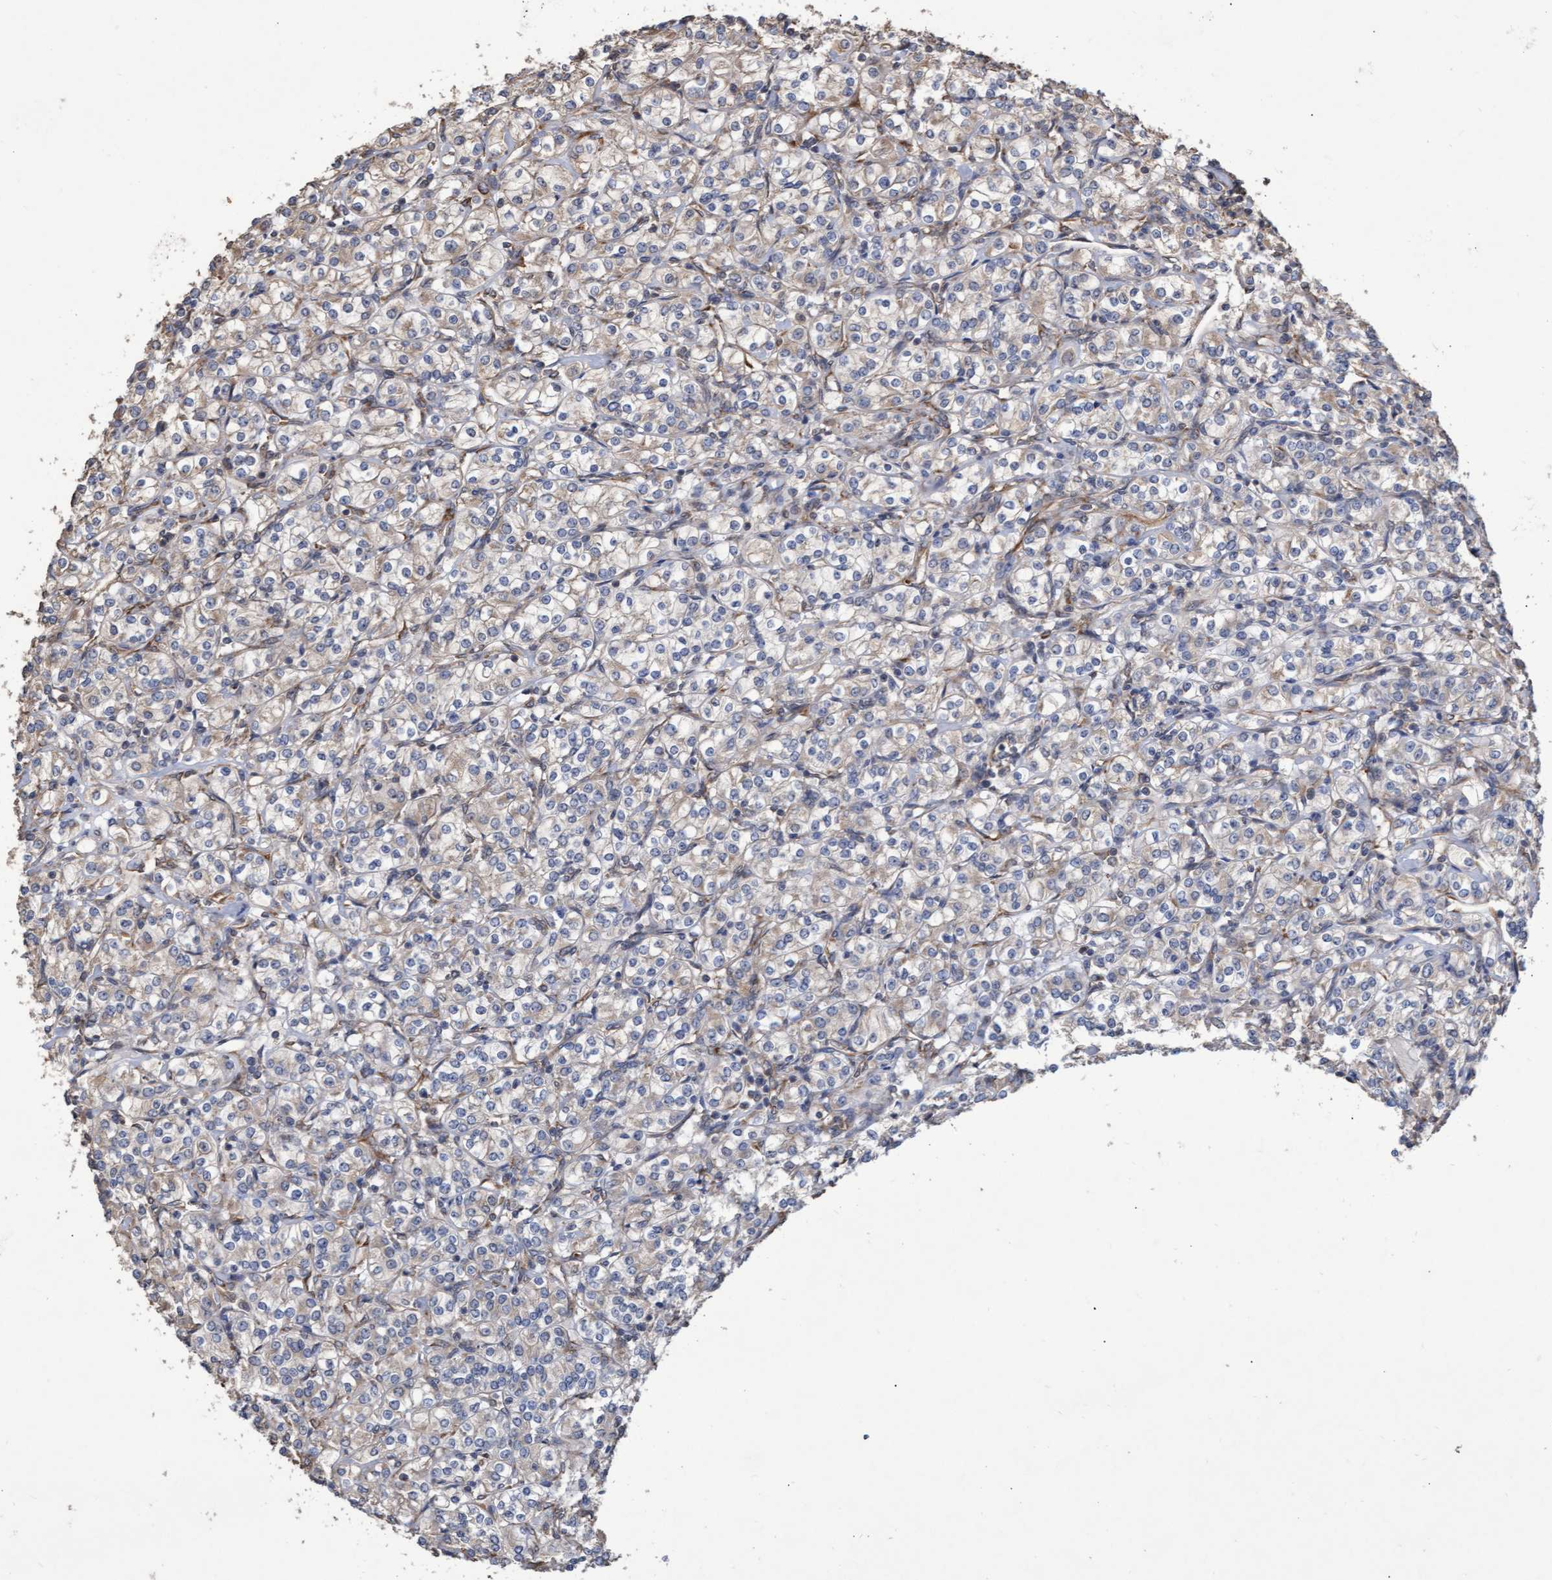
{"staining": {"intensity": "weak", "quantity": ">75%", "location": "cytoplasmic/membranous"}, "tissue": "renal cancer", "cell_type": "Tumor cells", "image_type": "cancer", "snomed": [{"axis": "morphology", "description": "Adenocarcinoma, NOS"}, {"axis": "topography", "description": "Kidney"}], "caption": "A histopathology image showing weak cytoplasmic/membranous positivity in about >75% of tumor cells in adenocarcinoma (renal), as visualized by brown immunohistochemical staining.", "gene": "ABCF2", "patient": {"sex": "male", "age": 77}}